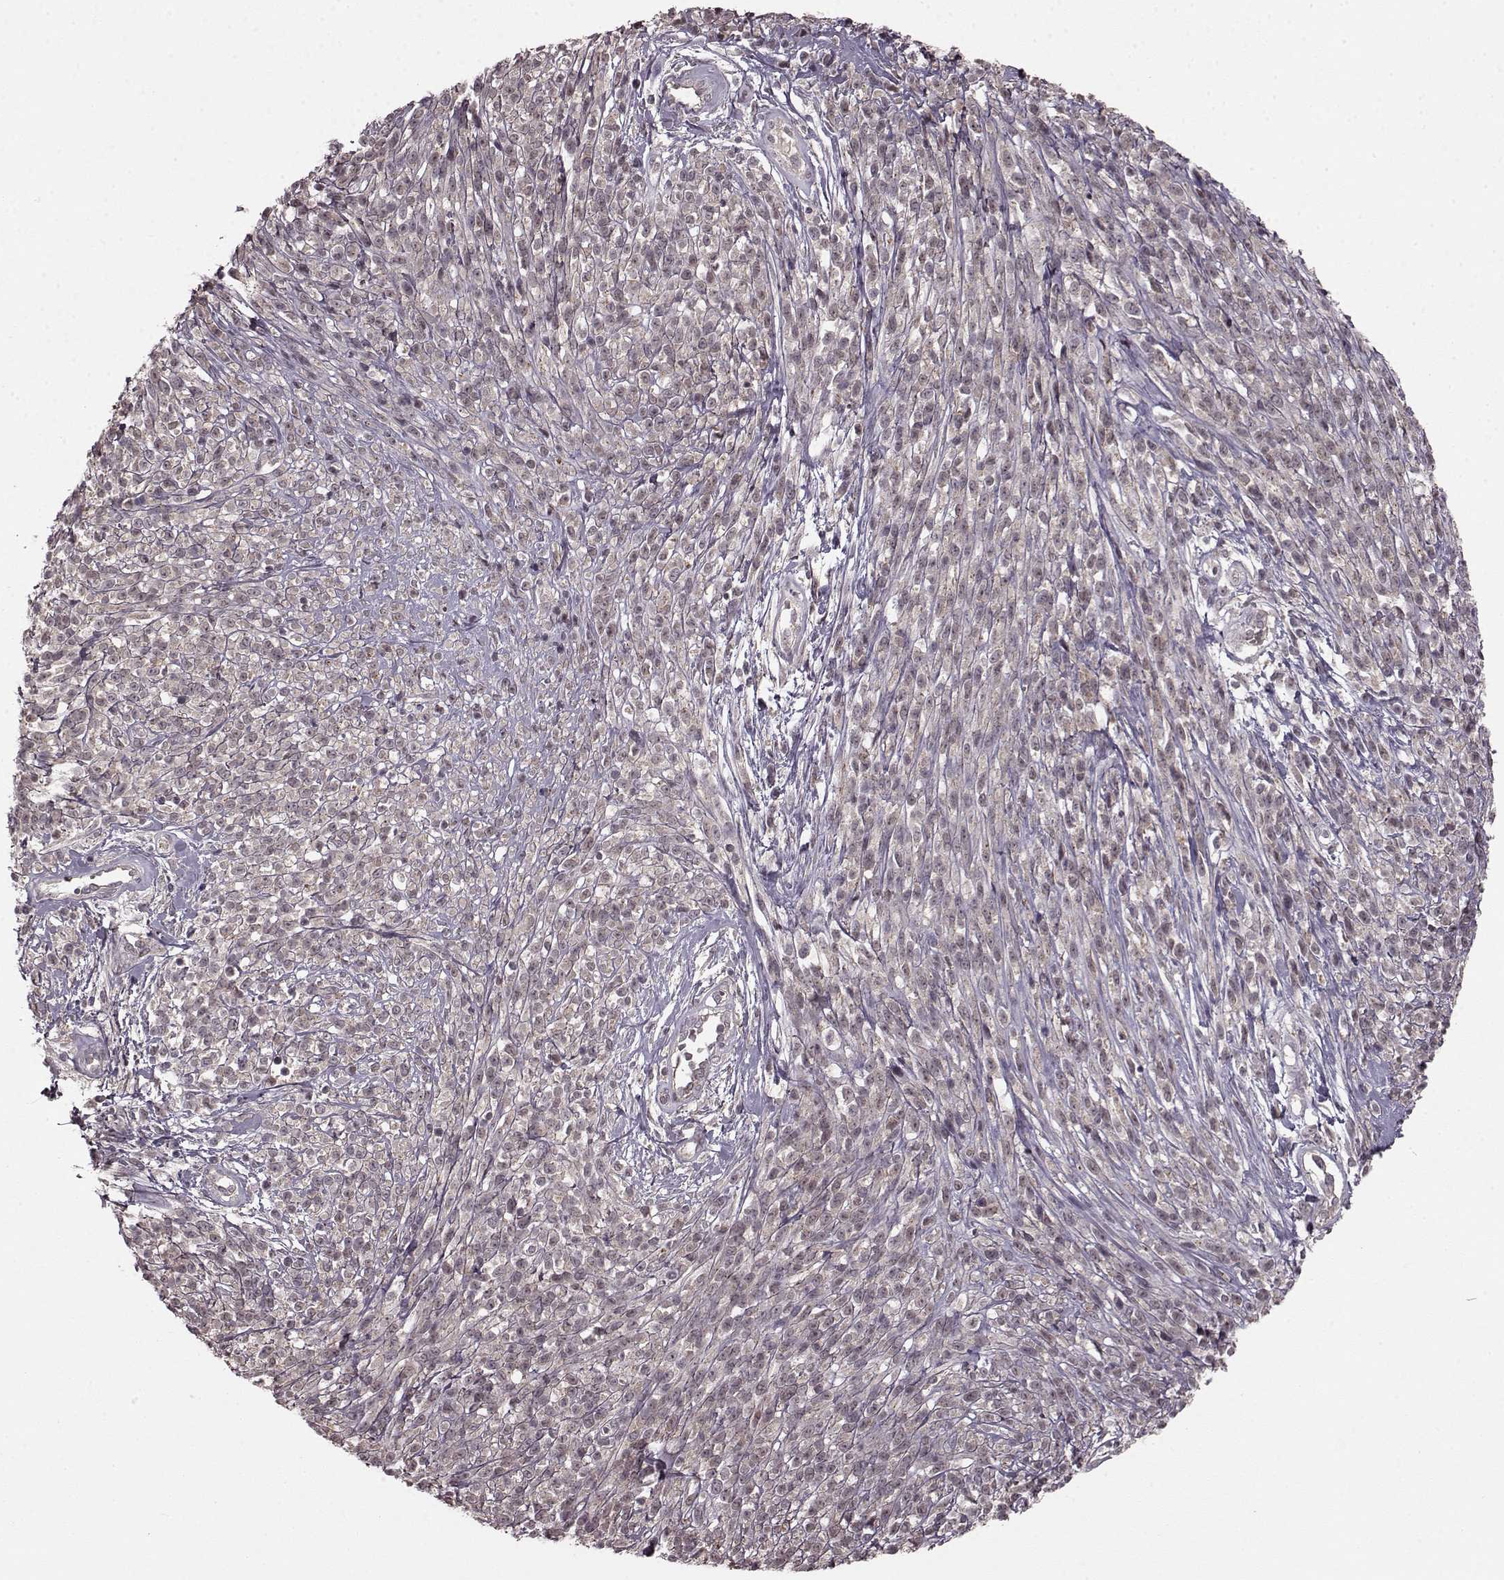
{"staining": {"intensity": "weak", "quantity": "<25%", "location": "nuclear"}, "tissue": "melanoma", "cell_type": "Tumor cells", "image_type": "cancer", "snomed": [{"axis": "morphology", "description": "Malignant melanoma, NOS"}, {"axis": "topography", "description": "Skin"}, {"axis": "topography", "description": "Skin of trunk"}], "caption": "DAB (3,3'-diaminobenzidine) immunohistochemical staining of human malignant melanoma displays no significant staining in tumor cells.", "gene": "GSS", "patient": {"sex": "male", "age": 74}}